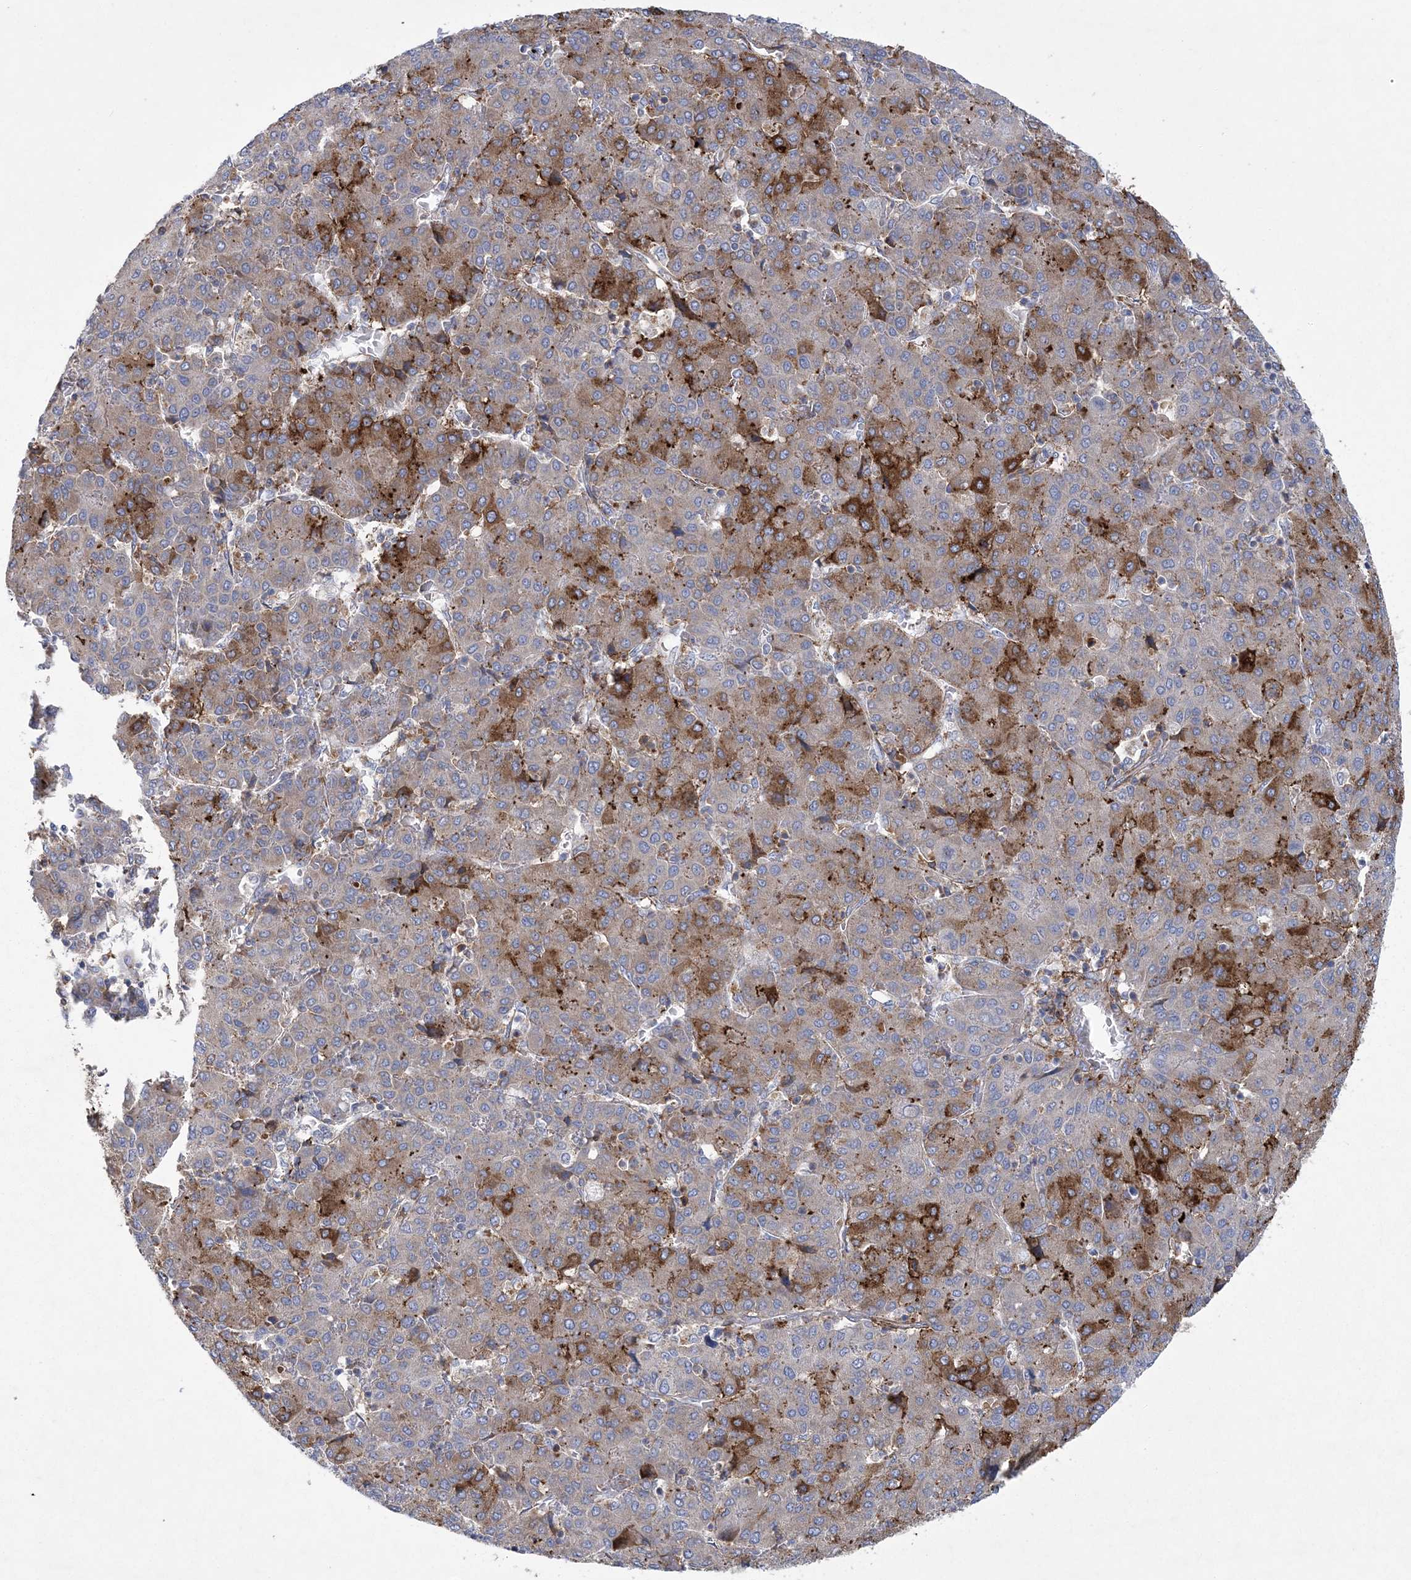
{"staining": {"intensity": "strong", "quantity": "<25%", "location": "cytoplasmic/membranous"}, "tissue": "liver cancer", "cell_type": "Tumor cells", "image_type": "cancer", "snomed": [{"axis": "morphology", "description": "Carcinoma, Hepatocellular, NOS"}, {"axis": "topography", "description": "Liver"}], "caption": "Tumor cells display medium levels of strong cytoplasmic/membranous positivity in approximately <25% of cells in liver hepatocellular carcinoma.", "gene": "ARSJ", "patient": {"sex": "male", "age": 65}}